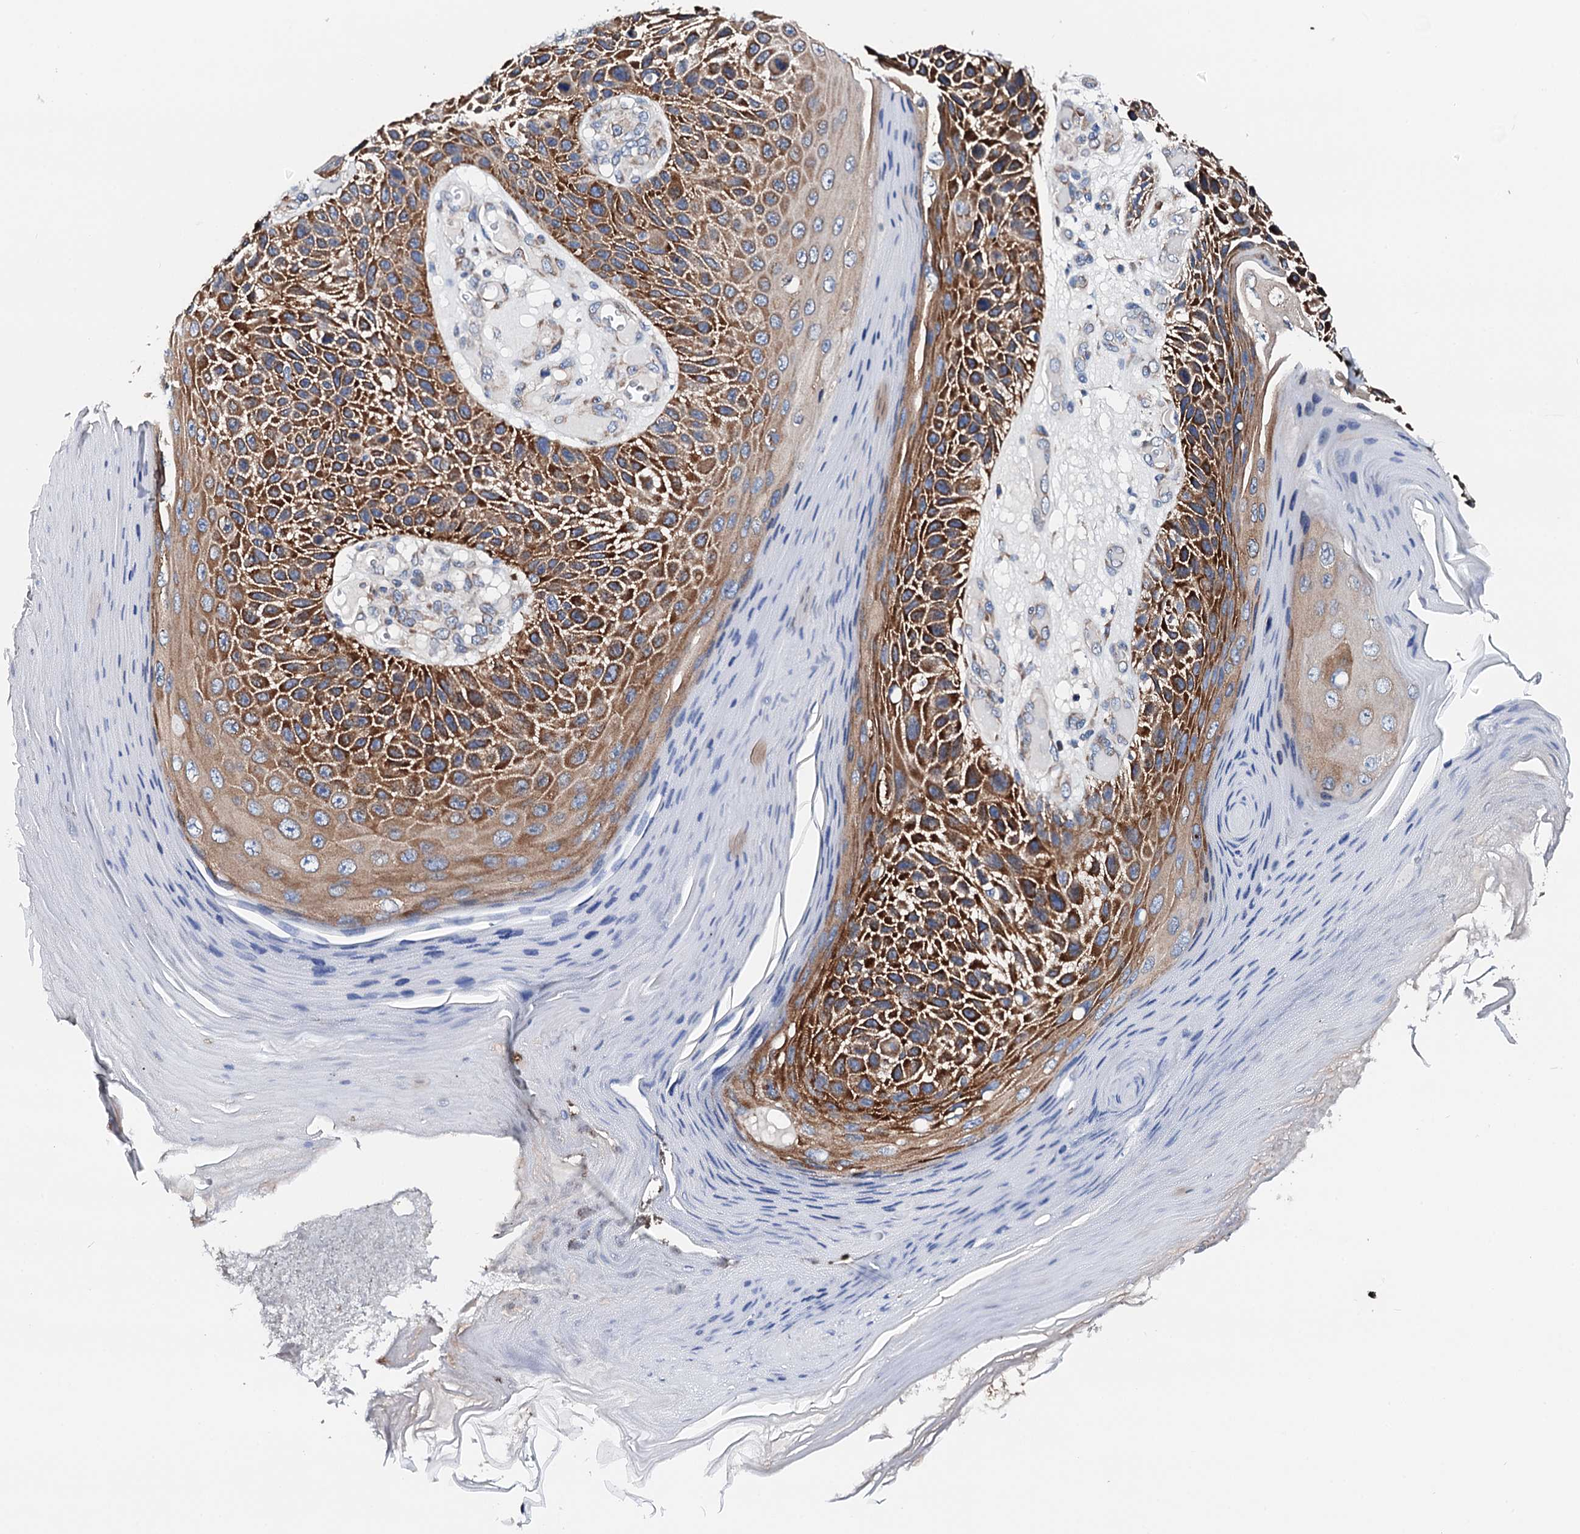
{"staining": {"intensity": "strong", "quantity": ">75%", "location": "cytoplasmic/membranous"}, "tissue": "skin cancer", "cell_type": "Tumor cells", "image_type": "cancer", "snomed": [{"axis": "morphology", "description": "Squamous cell carcinoma, NOS"}, {"axis": "topography", "description": "Skin"}], "caption": "The micrograph shows a brown stain indicating the presence of a protein in the cytoplasmic/membranous of tumor cells in skin cancer (squamous cell carcinoma). (Stains: DAB (3,3'-diaminobenzidine) in brown, nuclei in blue, Microscopy: brightfield microscopy at high magnification).", "gene": "NUP58", "patient": {"sex": "female", "age": 88}}